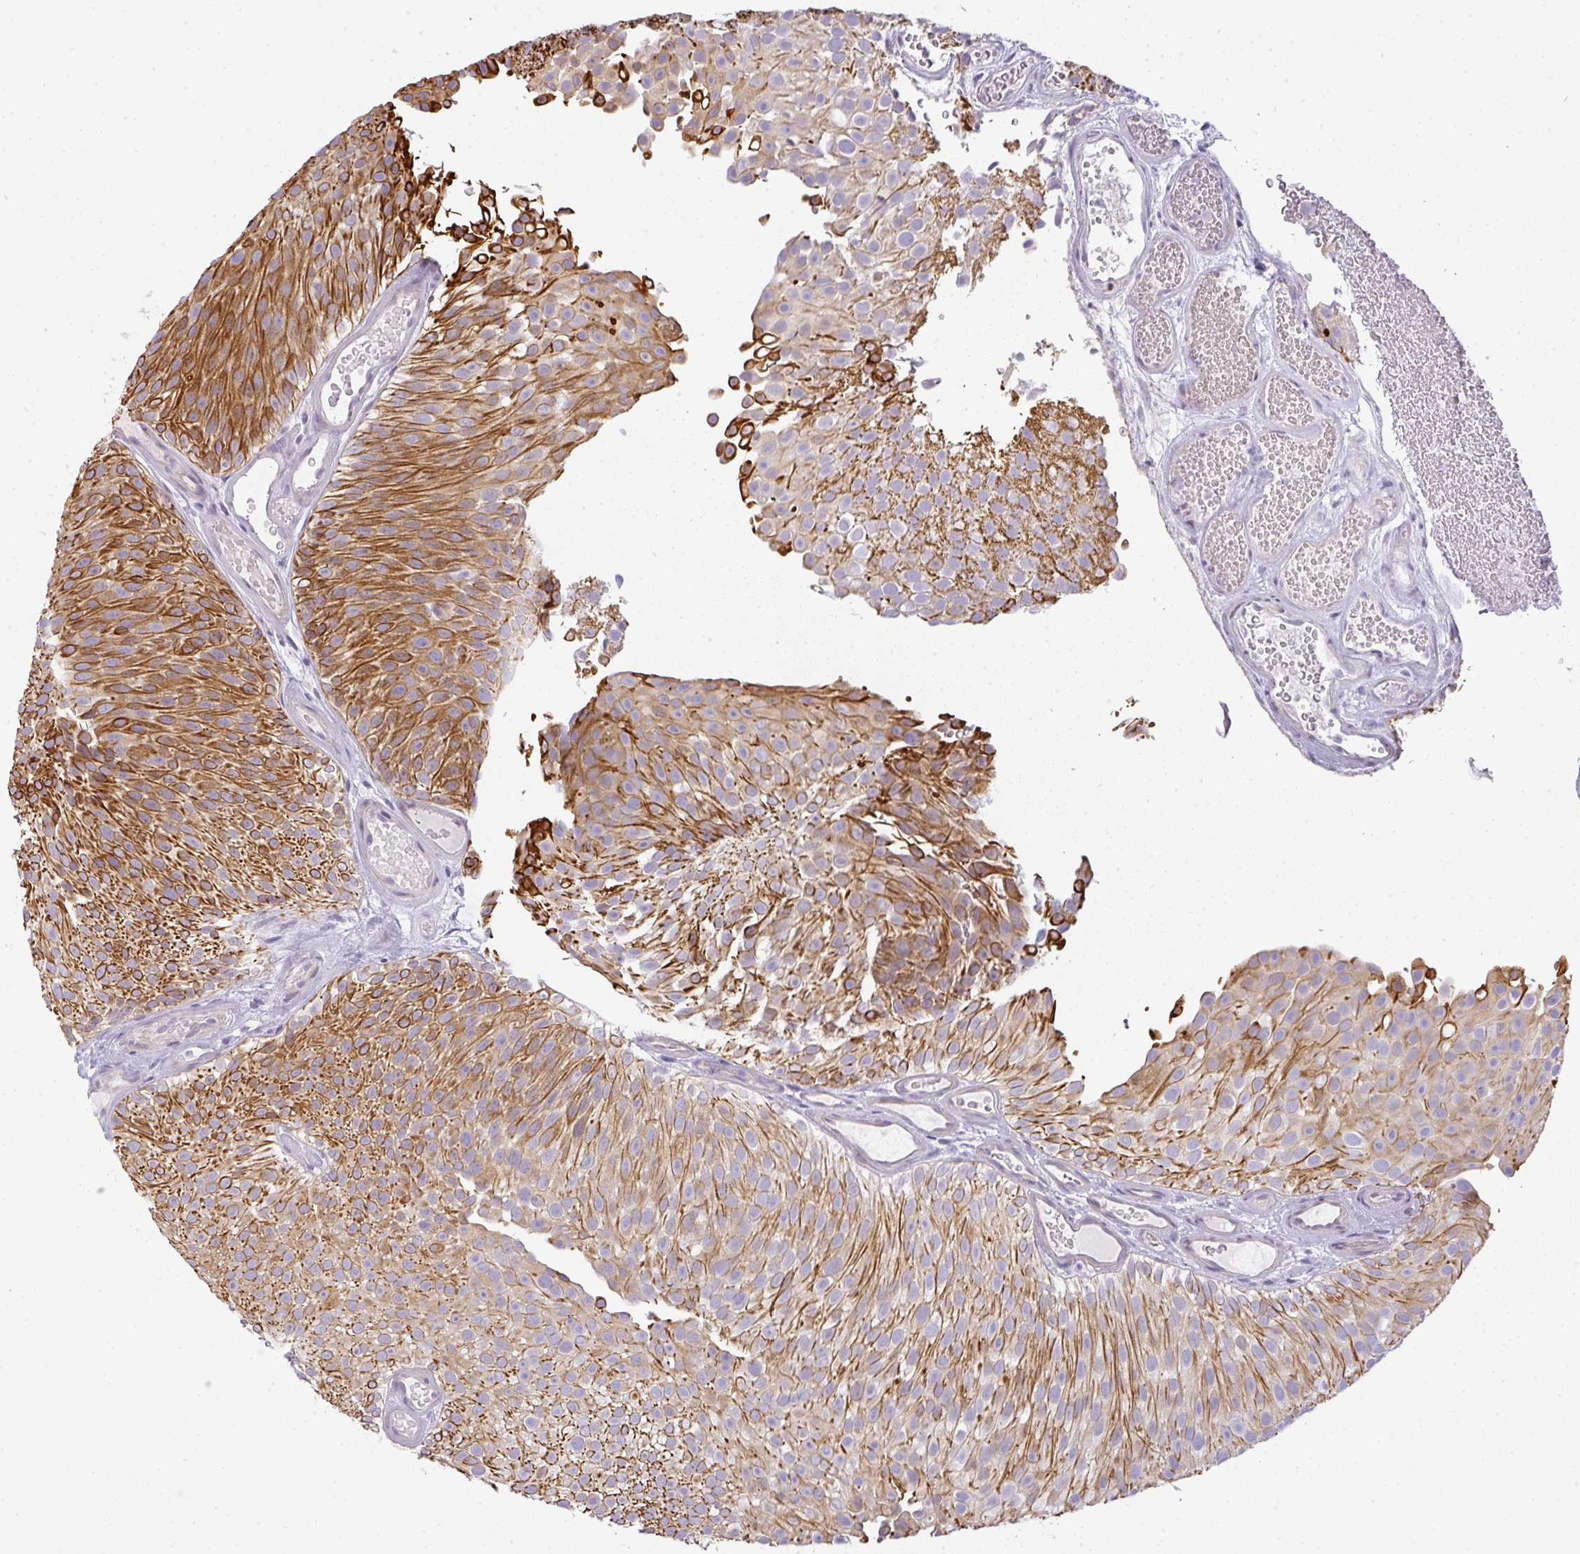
{"staining": {"intensity": "strong", "quantity": ">75%", "location": "cytoplasmic/membranous"}, "tissue": "urothelial cancer", "cell_type": "Tumor cells", "image_type": "cancer", "snomed": [{"axis": "morphology", "description": "Urothelial carcinoma, Low grade"}, {"axis": "topography", "description": "Urinary bladder"}], "caption": "IHC histopathology image of neoplastic tissue: human urothelial cancer stained using IHC reveals high levels of strong protein expression localized specifically in the cytoplasmic/membranous of tumor cells, appearing as a cytoplasmic/membranous brown color.", "gene": "SIRPB2", "patient": {"sex": "male", "age": 78}}